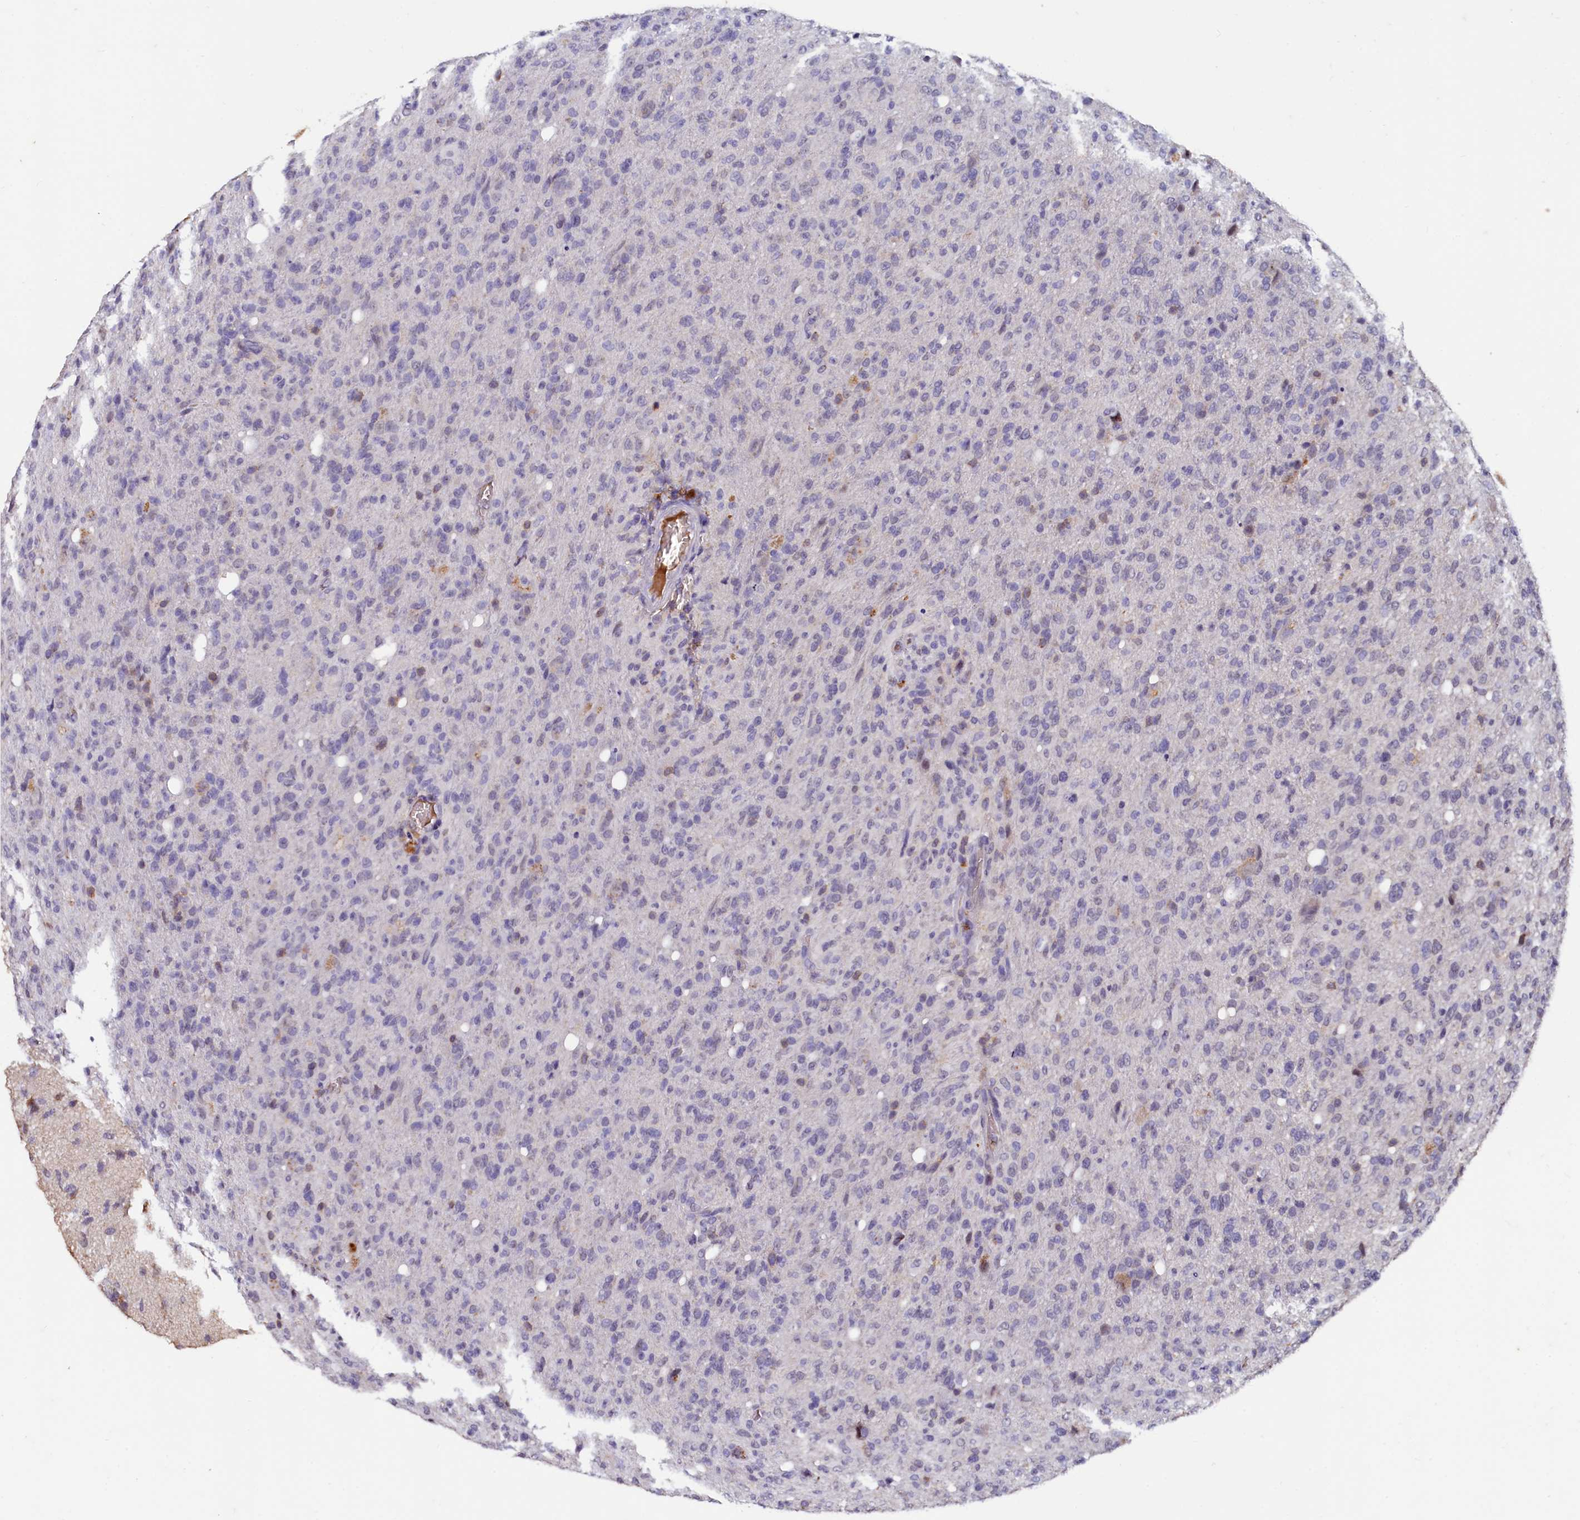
{"staining": {"intensity": "negative", "quantity": "none", "location": "none"}, "tissue": "glioma", "cell_type": "Tumor cells", "image_type": "cancer", "snomed": [{"axis": "morphology", "description": "Glioma, malignant, High grade"}, {"axis": "topography", "description": "Brain"}], "caption": "Protein analysis of malignant glioma (high-grade) shows no significant expression in tumor cells.", "gene": "CSTPP1", "patient": {"sex": "female", "age": 57}}